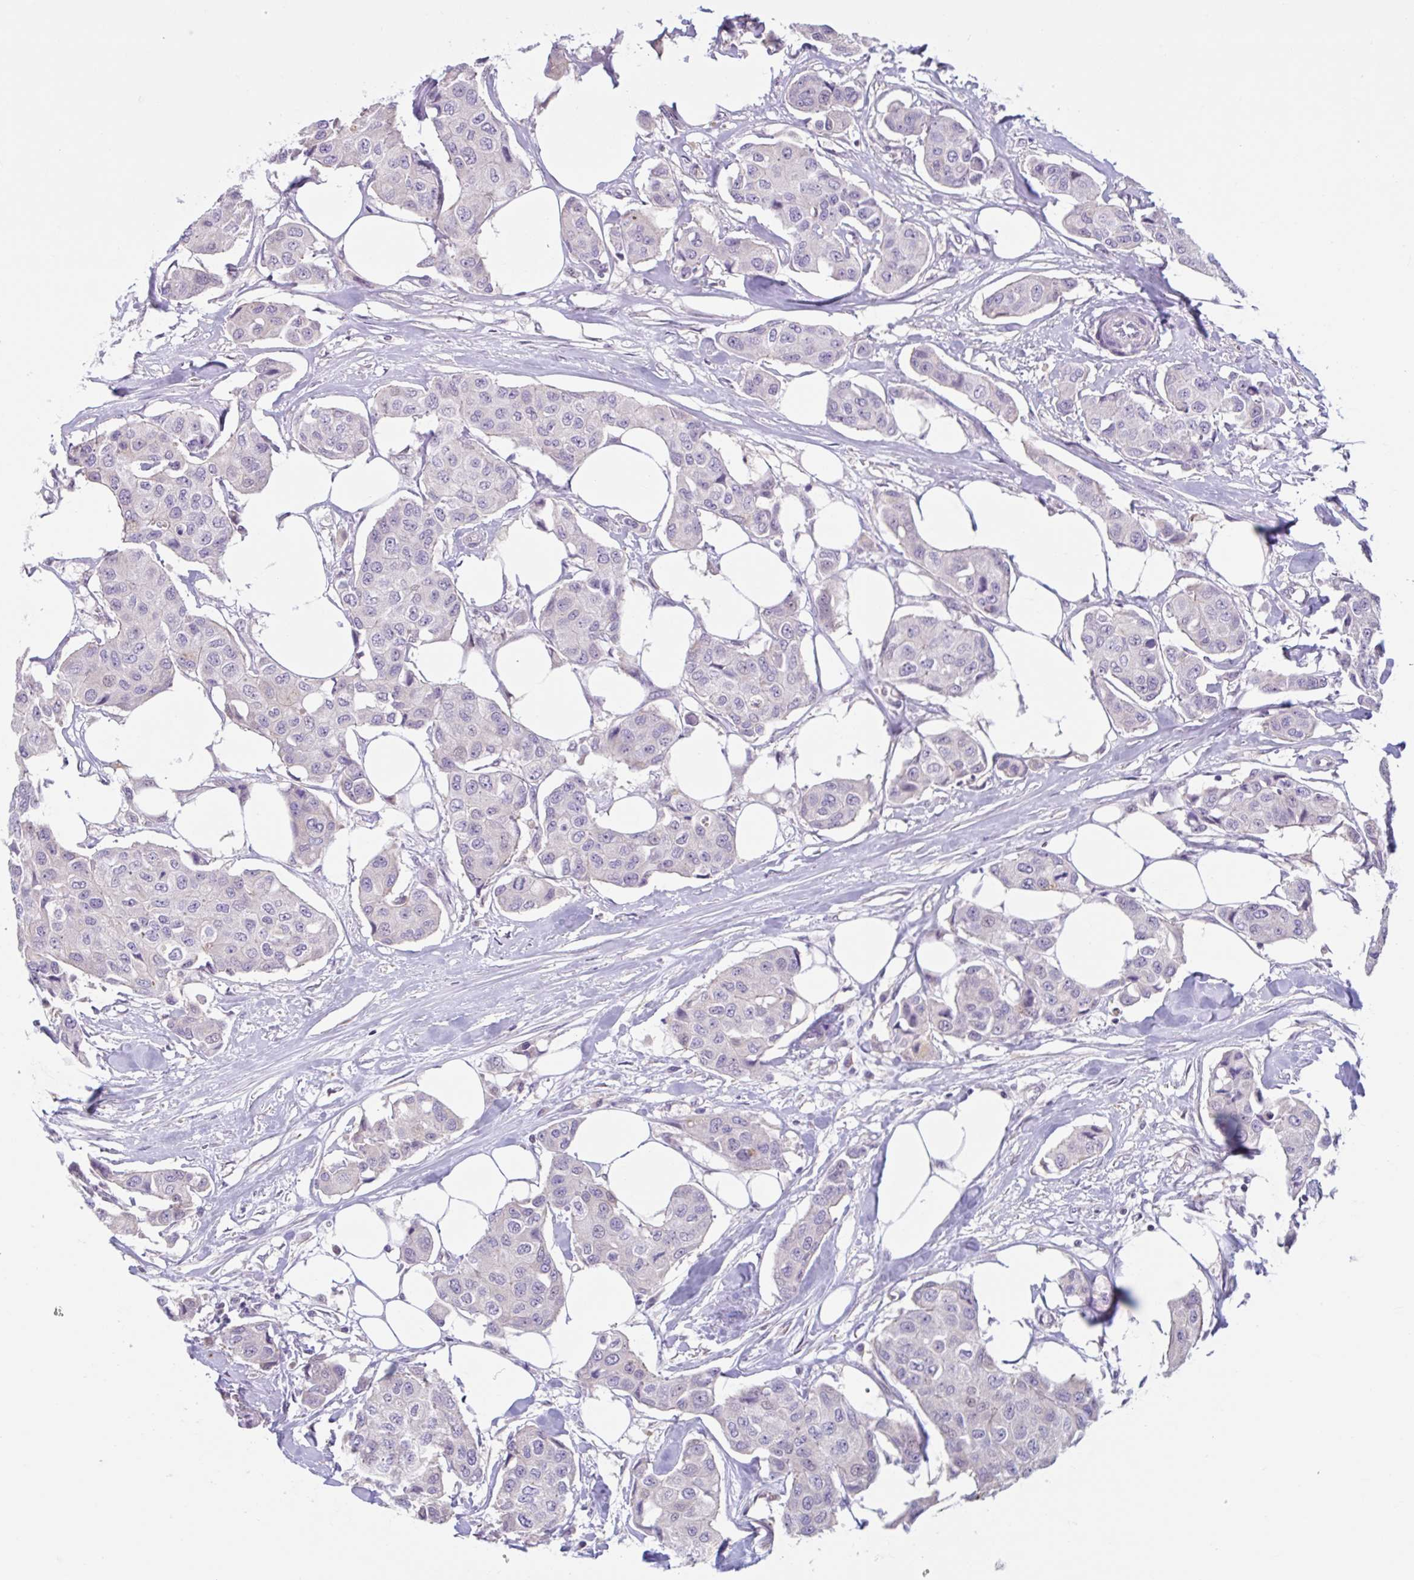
{"staining": {"intensity": "negative", "quantity": "none", "location": "none"}, "tissue": "breast cancer", "cell_type": "Tumor cells", "image_type": "cancer", "snomed": [{"axis": "morphology", "description": "Duct carcinoma"}, {"axis": "topography", "description": "Breast"}, {"axis": "topography", "description": "Lymph node"}], "caption": "Immunohistochemistry (IHC) of breast invasive ductal carcinoma exhibits no positivity in tumor cells.", "gene": "CDH19", "patient": {"sex": "female", "age": 80}}